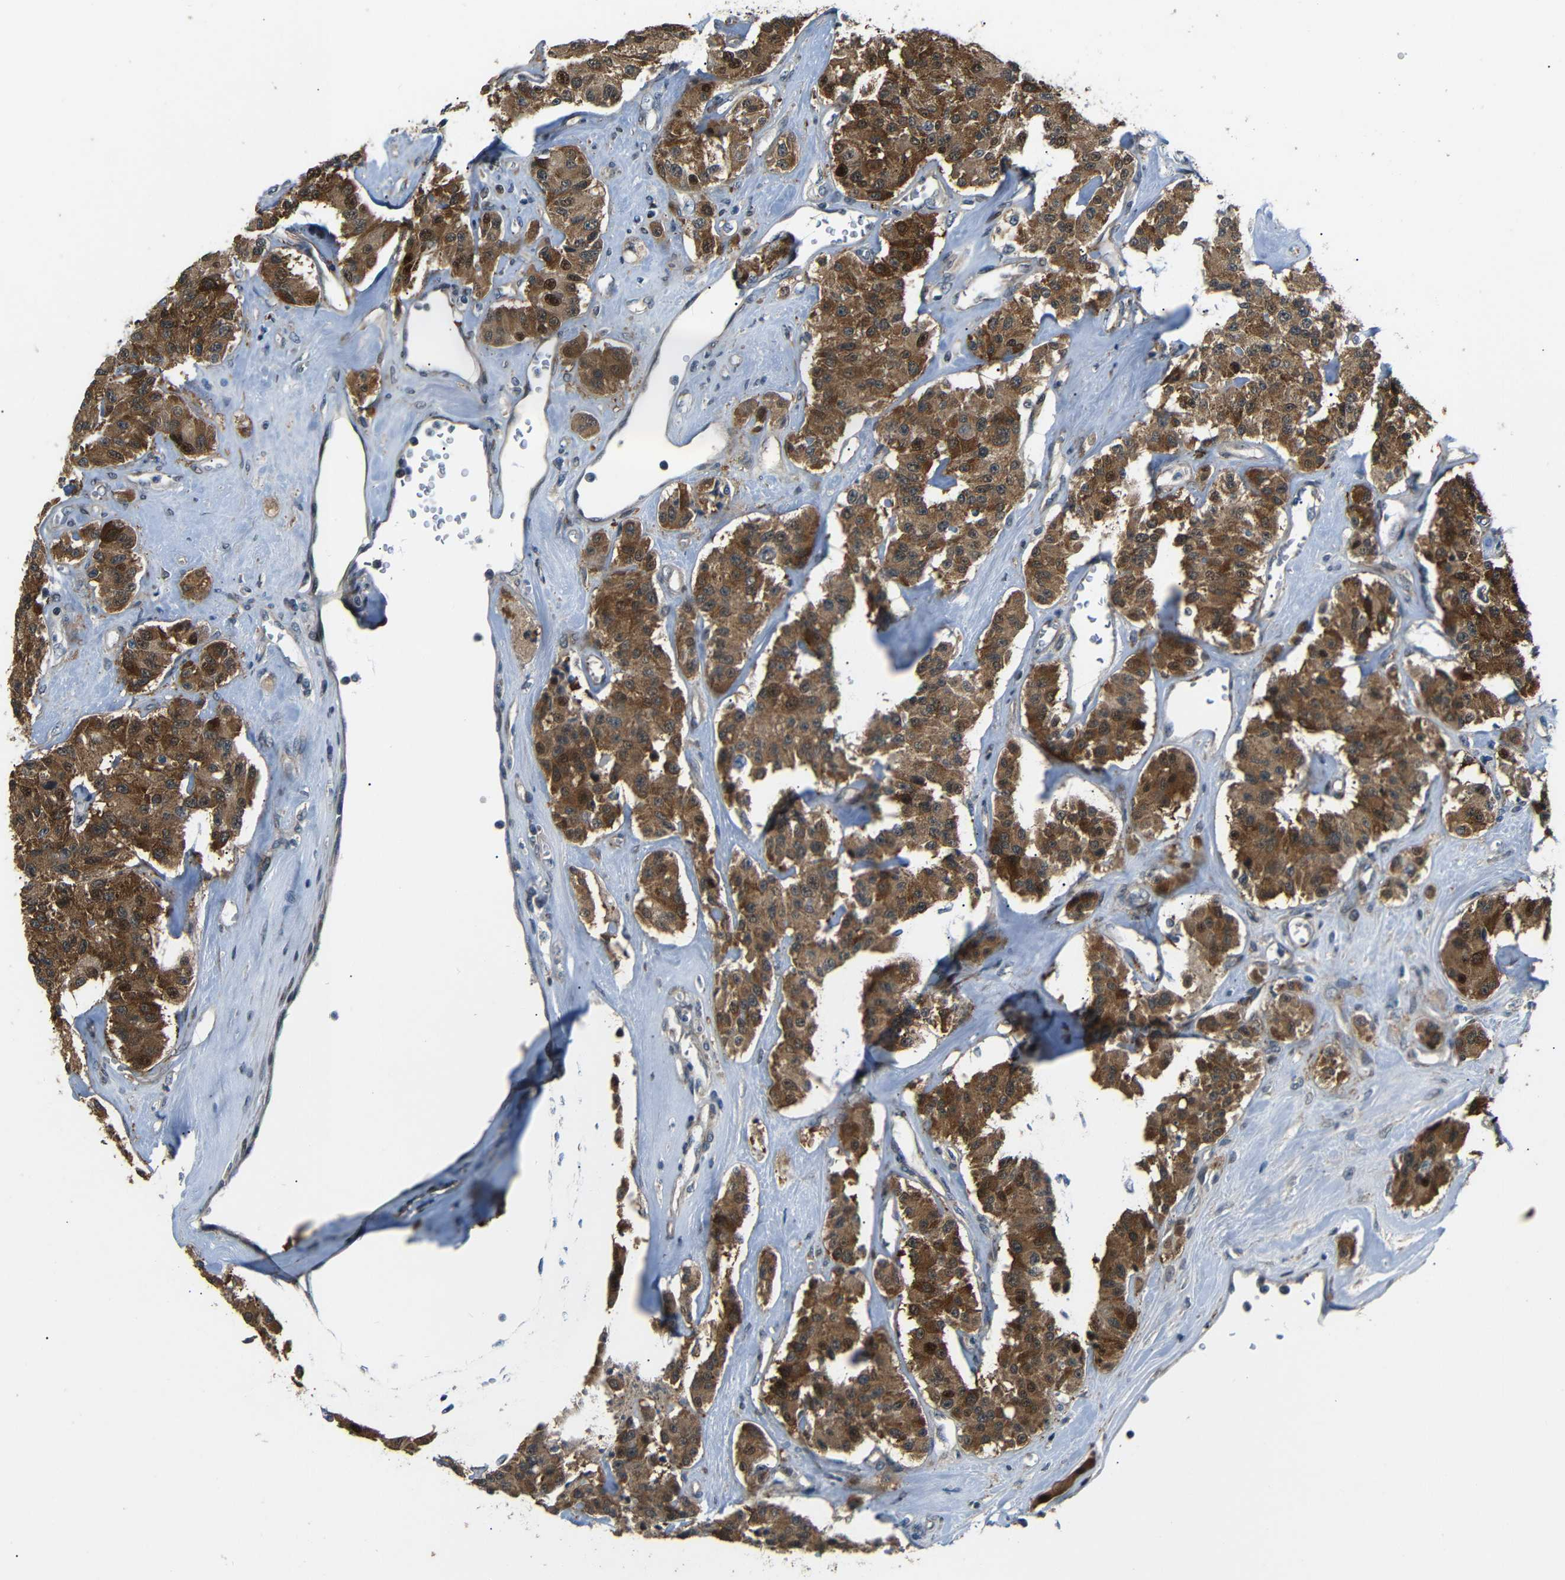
{"staining": {"intensity": "strong", "quantity": ">75%", "location": "cytoplasmic/membranous,nuclear"}, "tissue": "carcinoid", "cell_type": "Tumor cells", "image_type": "cancer", "snomed": [{"axis": "morphology", "description": "Carcinoid, malignant, NOS"}, {"axis": "topography", "description": "Pancreas"}], "caption": "A high amount of strong cytoplasmic/membranous and nuclear expression is present in approximately >75% of tumor cells in carcinoid tissue.", "gene": "SYDE1", "patient": {"sex": "male", "age": 41}}